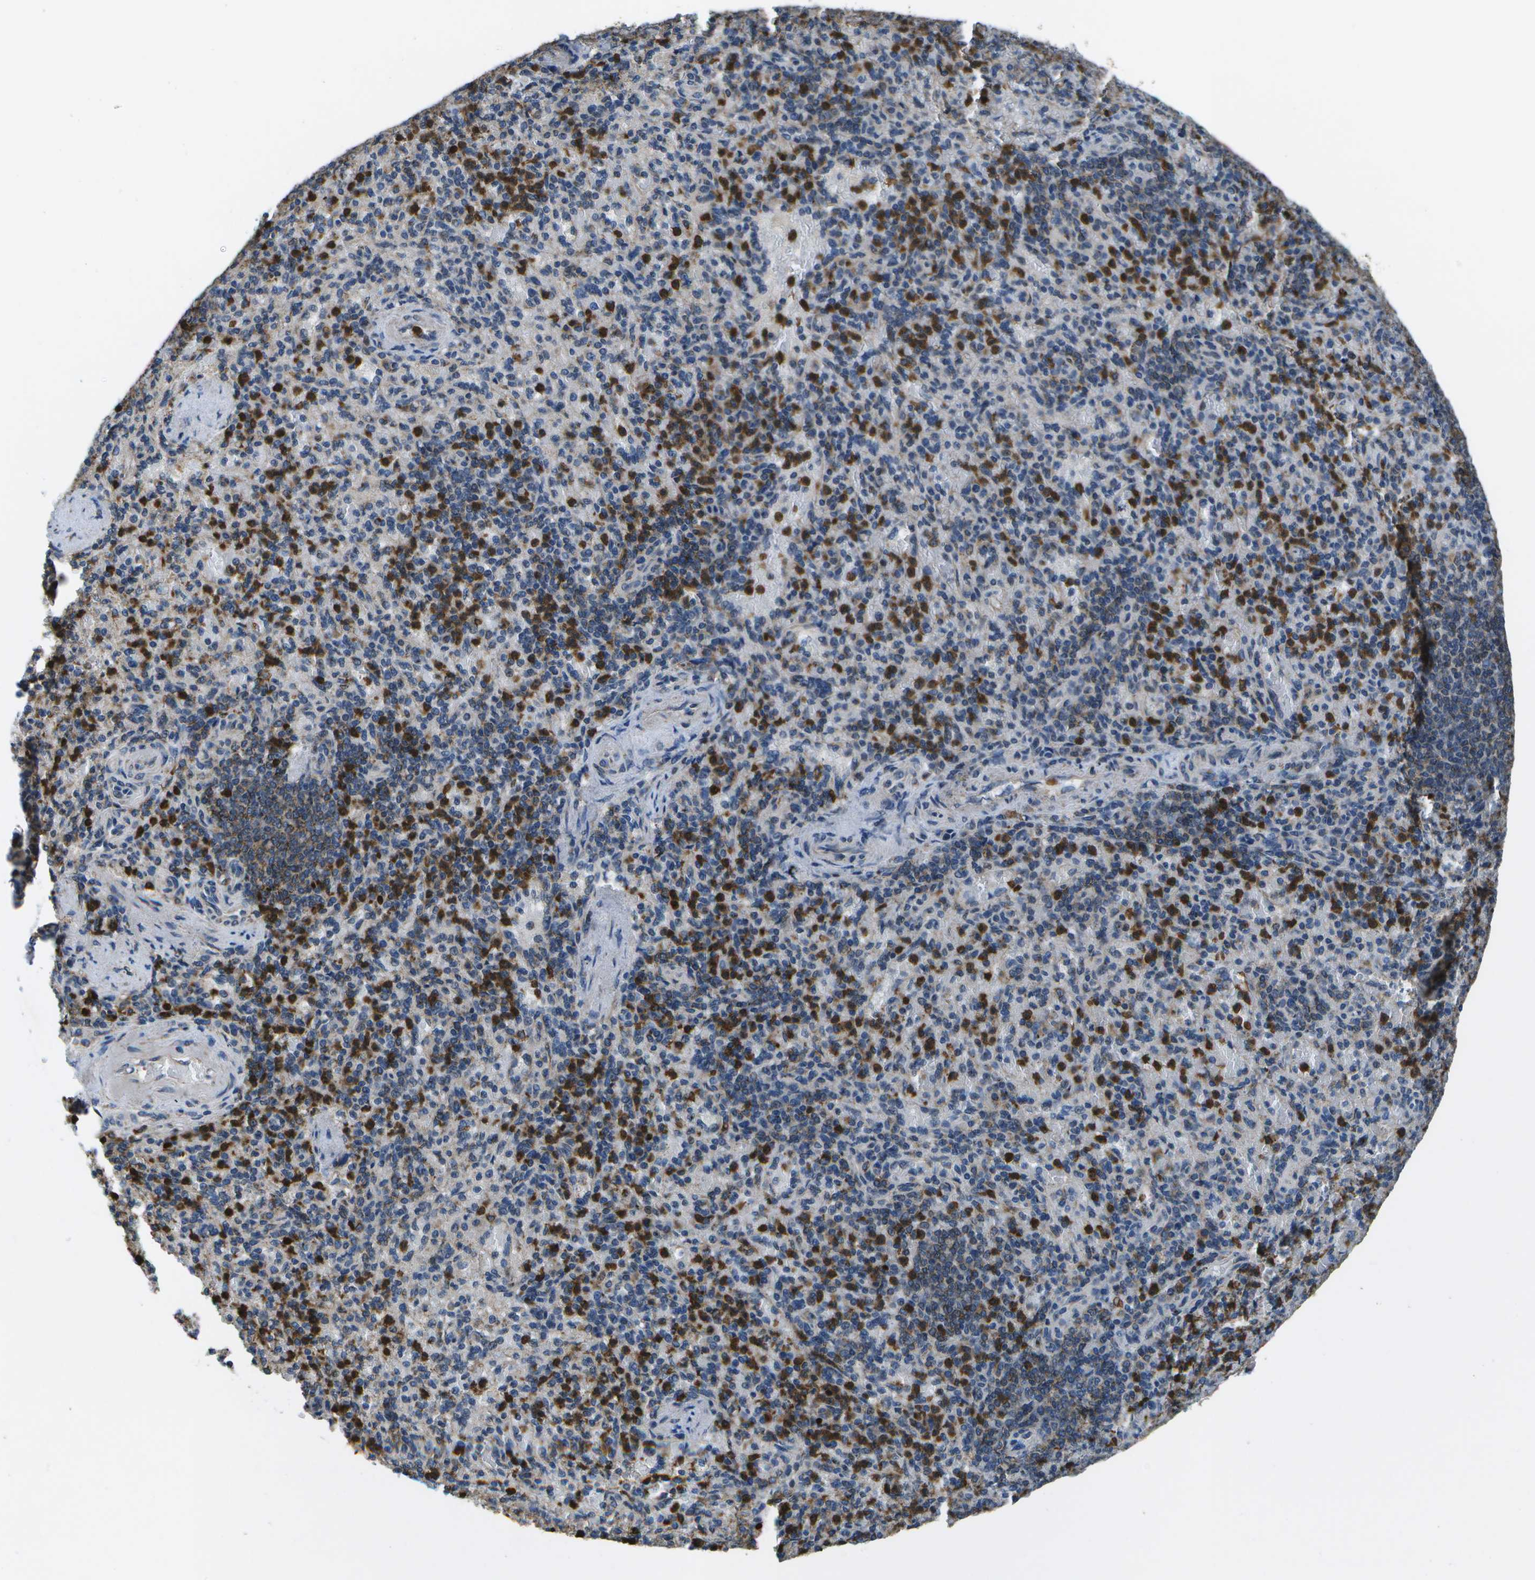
{"staining": {"intensity": "strong", "quantity": "25%-75%", "location": "cytoplasmic/membranous,nuclear"}, "tissue": "spleen", "cell_type": "Cells in red pulp", "image_type": "normal", "snomed": [{"axis": "morphology", "description": "Normal tissue, NOS"}, {"axis": "topography", "description": "Spleen"}], "caption": "A brown stain labels strong cytoplasmic/membranous,nuclear expression of a protein in cells in red pulp of benign spleen. (DAB = brown stain, brightfield microscopy at high magnification).", "gene": "GALNT15", "patient": {"sex": "female", "age": 74}}